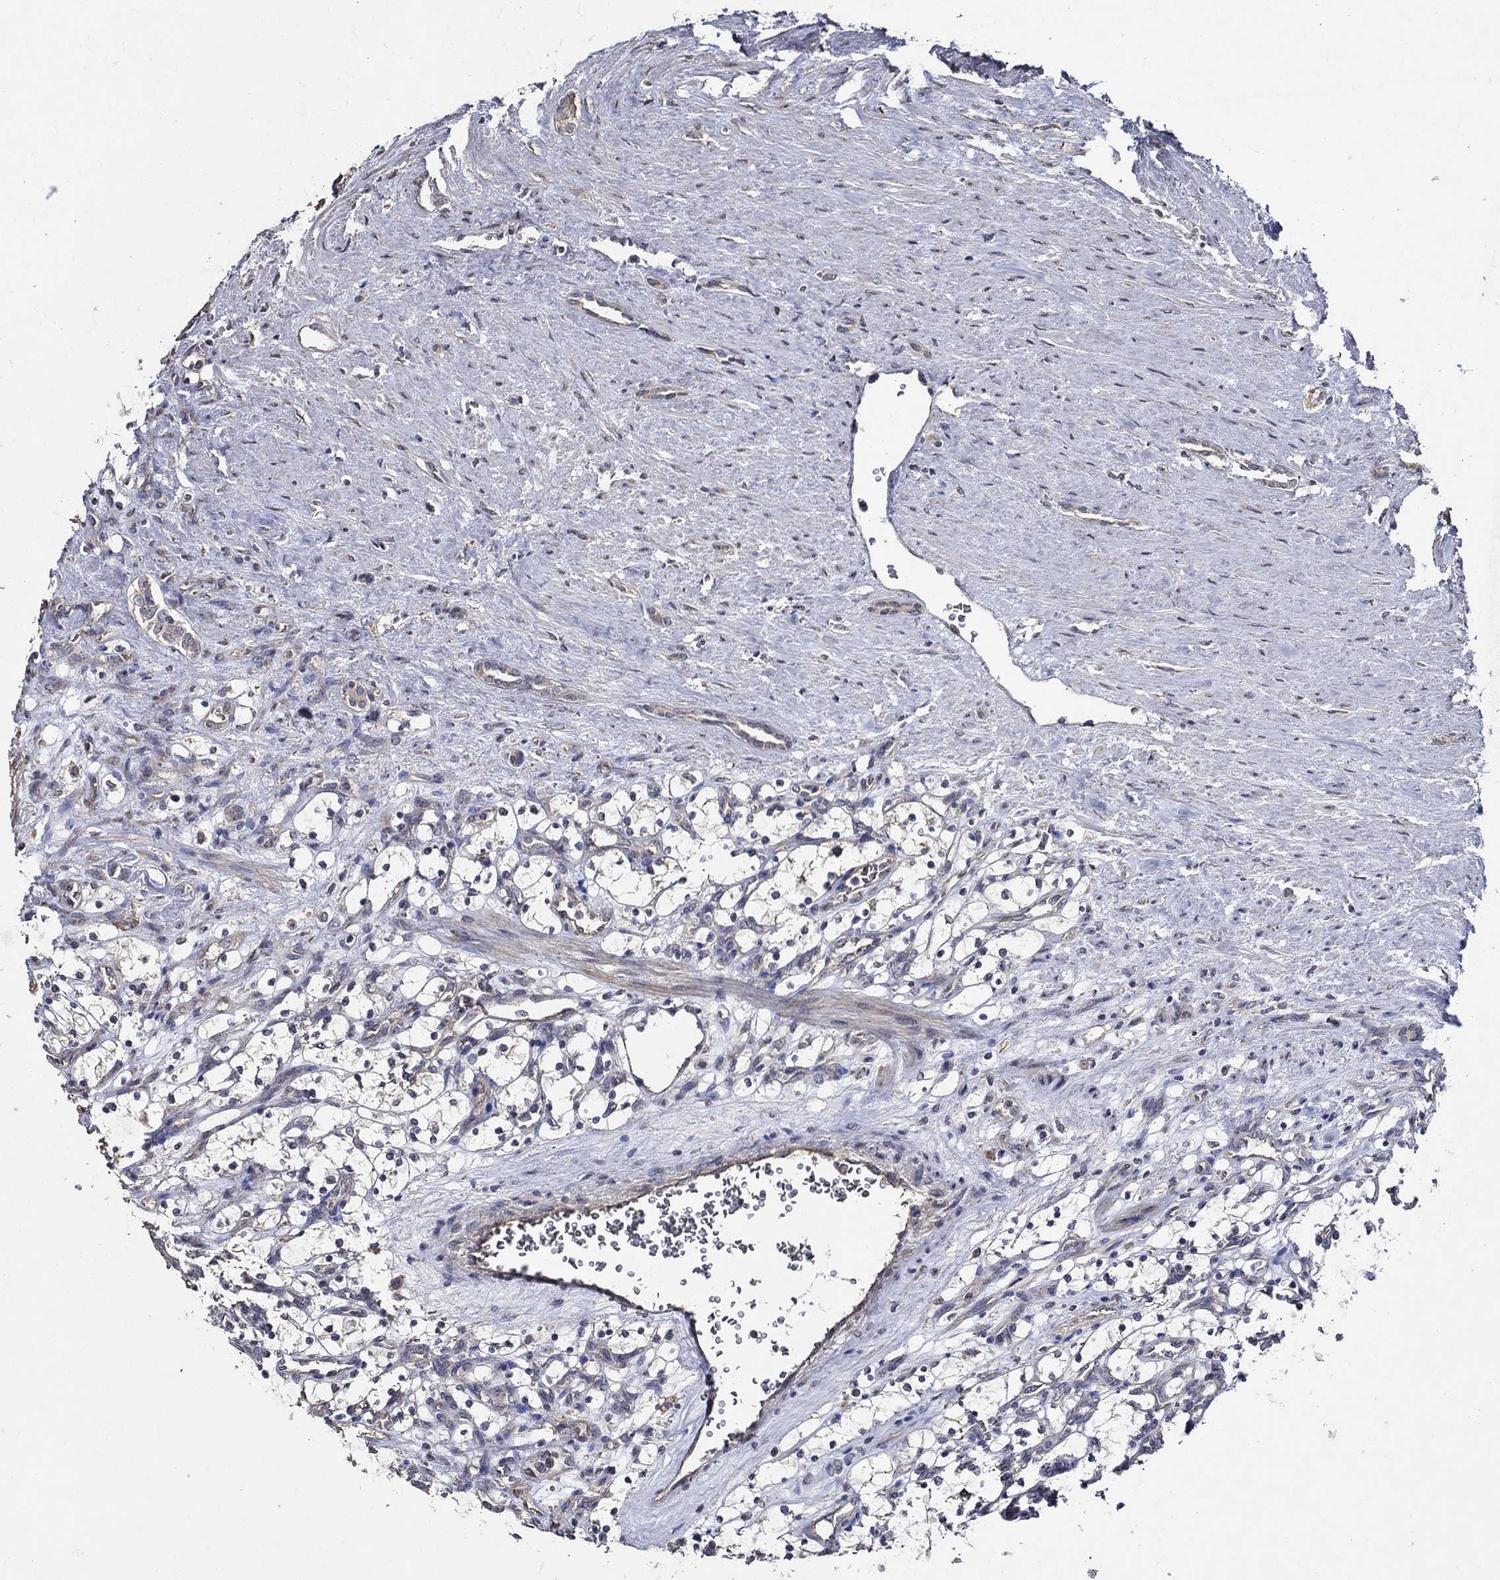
{"staining": {"intensity": "weak", "quantity": "<25%", "location": "cytoplasmic/membranous"}, "tissue": "renal cancer", "cell_type": "Tumor cells", "image_type": "cancer", "snomed": [{"axis": "morphology", "description": "Adenocarcinoma, NOS"}, {"axis": "topography", "description": "Kidney"}], "caption": "This is a photomicrograph of immunohistochemistry (IHC) staining of adenocarcinoma (renal), which shows no expression in tumor cells.", "gene": "HAP1", "patient": {"sex": "female", "age": 69}}